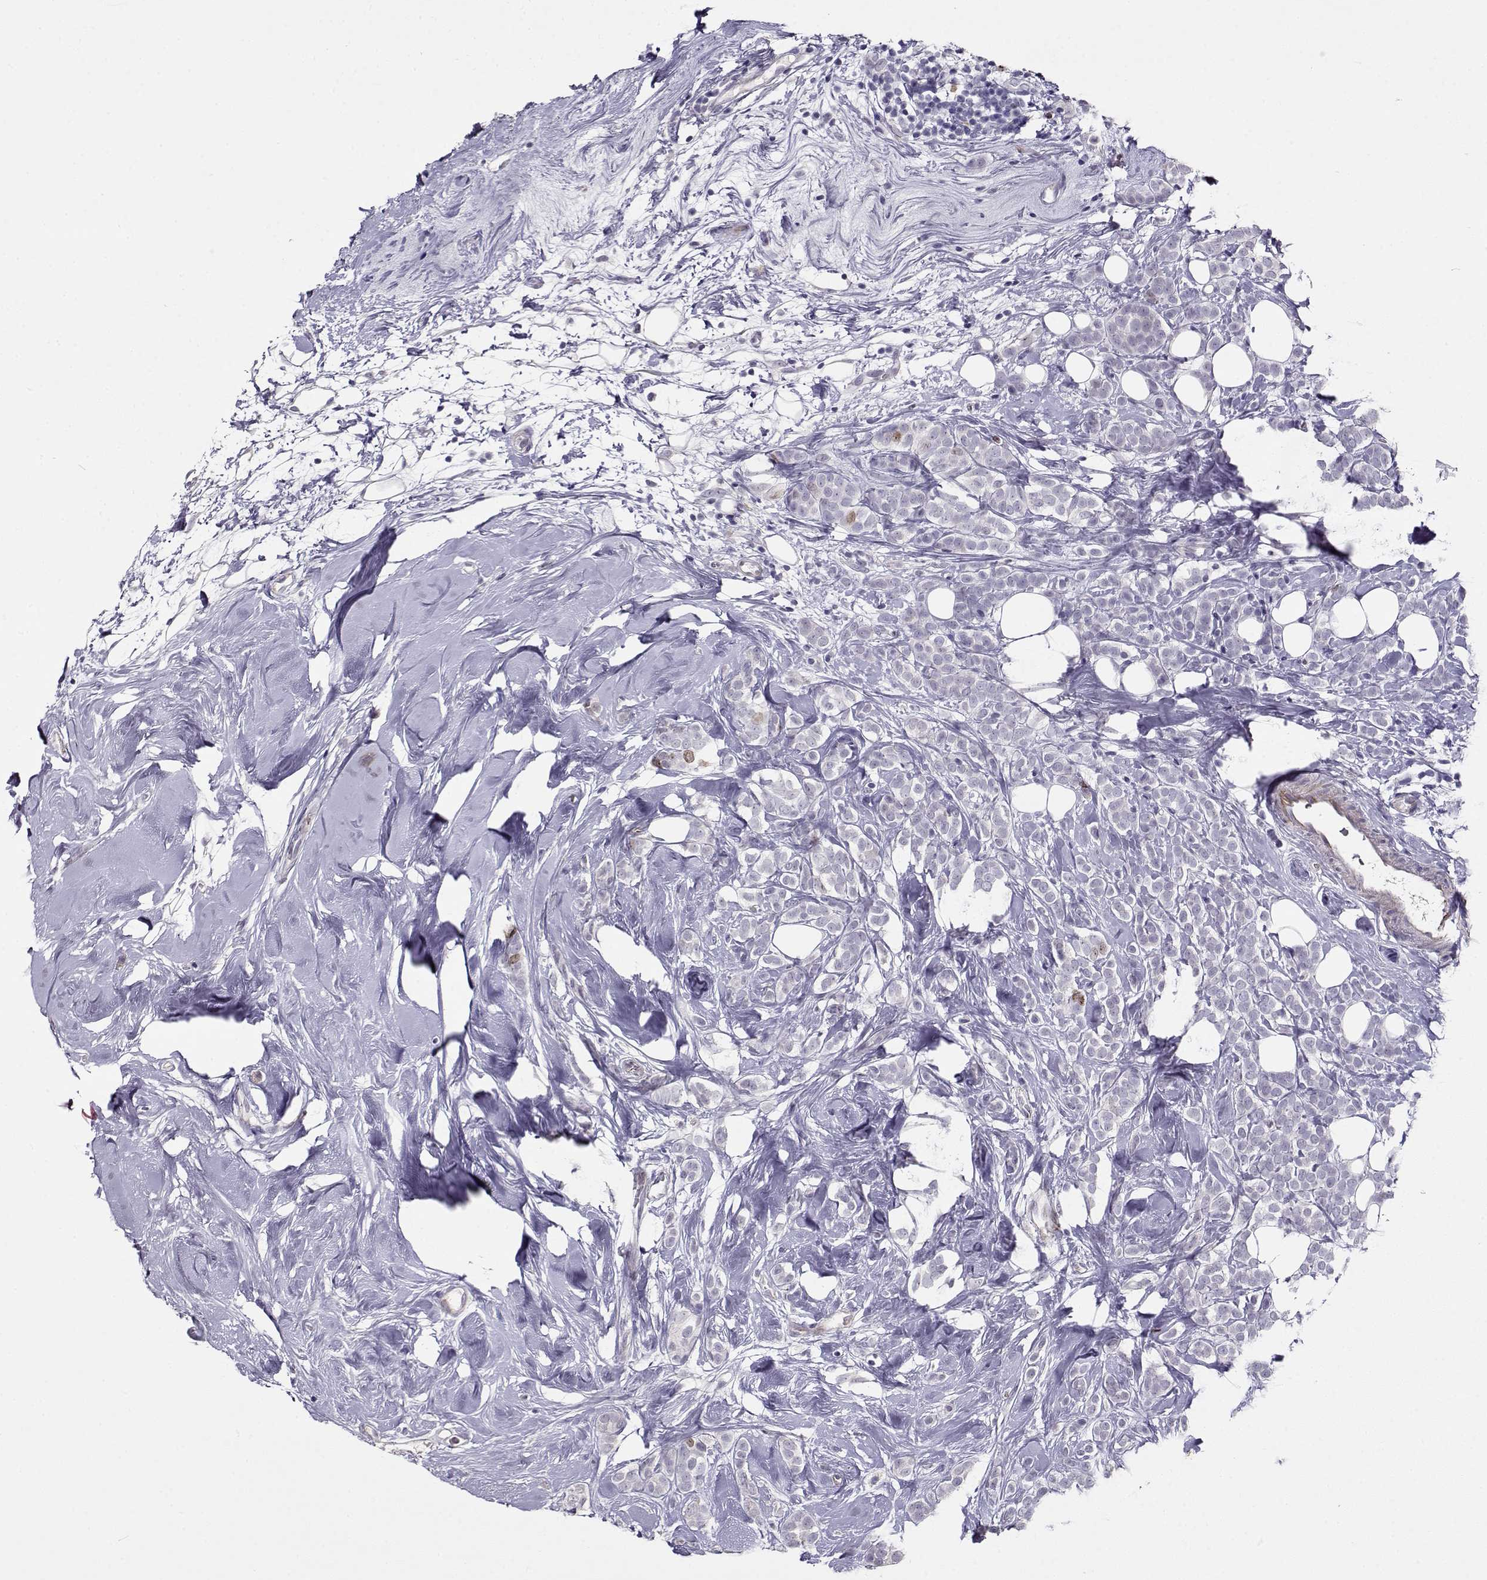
{"staining": {"intensity": "negative", "quantity": "none", "location": "none"}, "tissue": "breast cancer", "cell_type": "Tumor cells", "image_type": "cancer", "snomed": [{"axis": "morphology", "description": "Lobular carcinoma"}, {"axis": "topography", "description": "Breast"}], "caption": "This image is of breast cancer (lobular carcinoma) stained with immunohistochemistry to label a protein in brown with the nuclei are counter-stained blue. There is no positivity in tumor cells.", "gene": "NPW", "patient": {"sex": "female", "age": 49}}